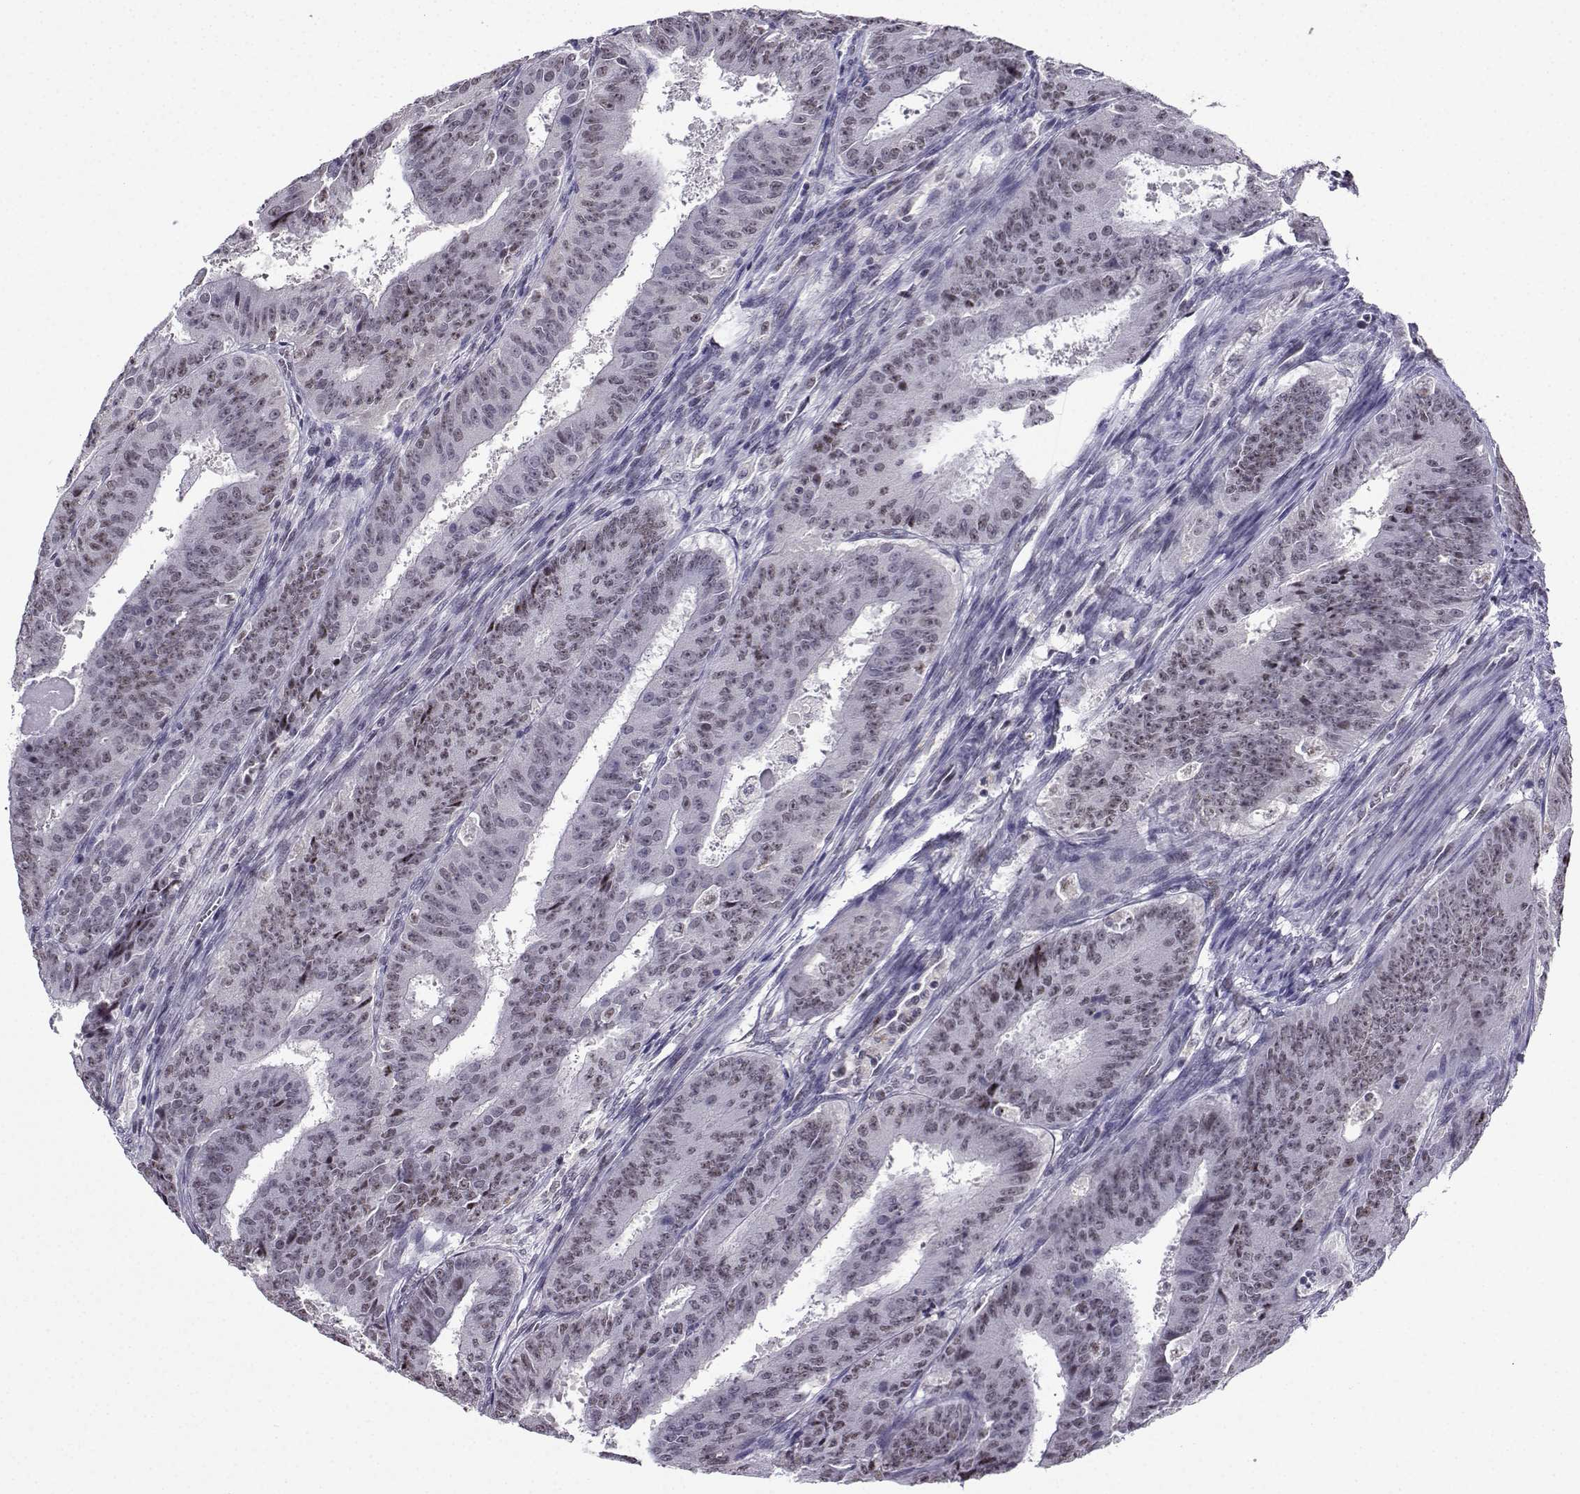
{"staining": {"intensity": "negative", "quantity": "none", "location": "none"}, "tissue": "ovarian cancer", "cell_type": "Tumor cells", "image_type": "cancer", "snomed": [{"axis": "morphology", "description": "Carcinoma, endometroid"}, {"axis": "topography", "description": "Ovary"}], "caption": "This is an IHC photomicrograph of endometroid carcinoma (ovarian). There is no expression in tumor cells.", "gene": "LRFN2", "patient": {"sex": "female", "age": 42}}